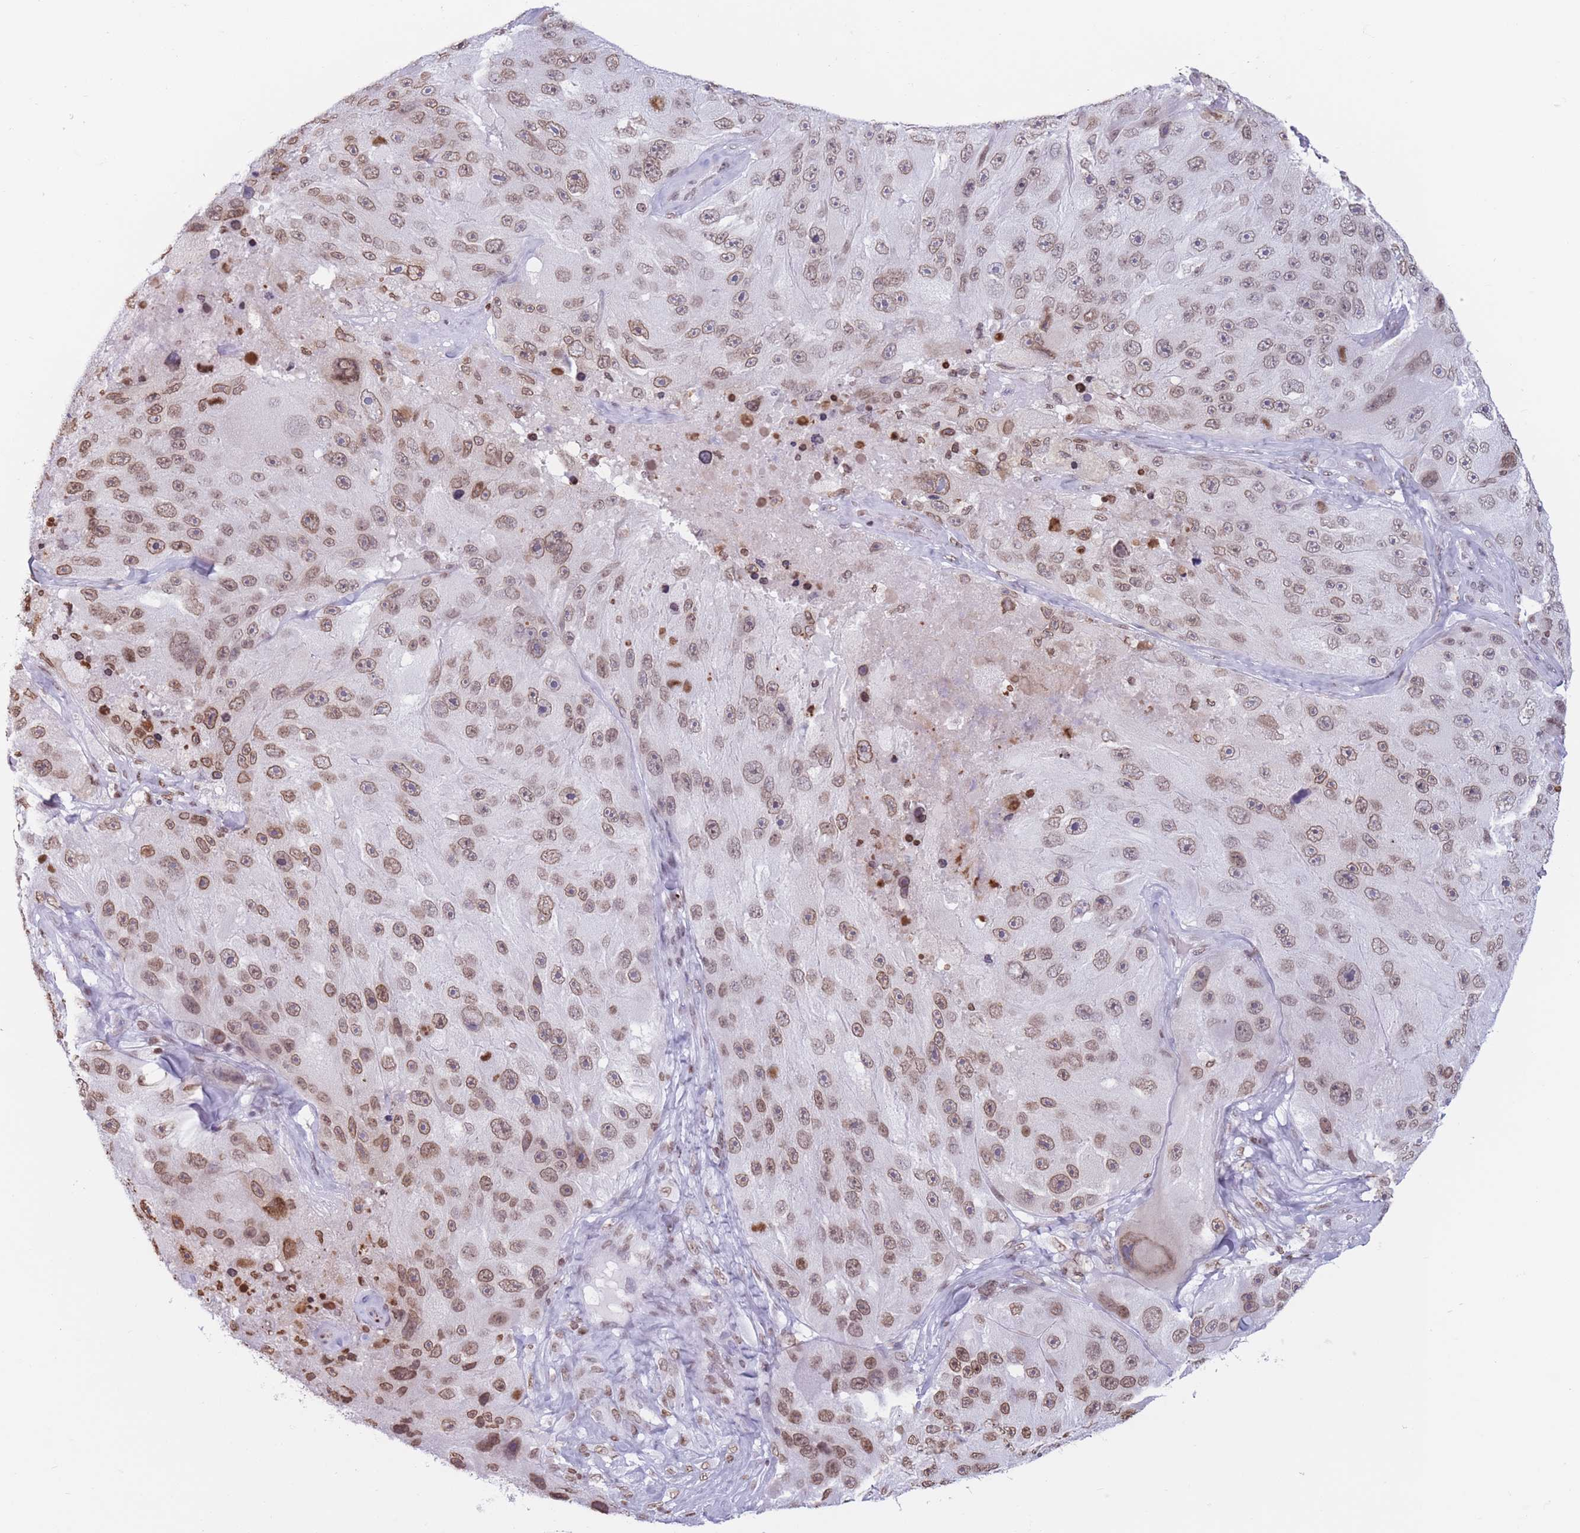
{"staining": {"intensity": "moderate", "quantity": ">75%", "location": "nuclear"}, "tissue": "melanoma", "cell_type": "Tumor cells", "image_type": "cancer", "snomed": [{"axis": "morphology", "description": "Malignant melanoma, Metastatic site"}, {"axis": "topography", "description": "Lymph node"}], "caption": "Protein staining shows moderate nuclear staining in approximately >75% of tumor cells in melanoma. The protein of interest is stained brown, and the nuclei are stained in blue (DAB IHC with brightfield microscopy, high magnification).", "gene": "RYK", "patient": {"sex": "male", "age": 62}}